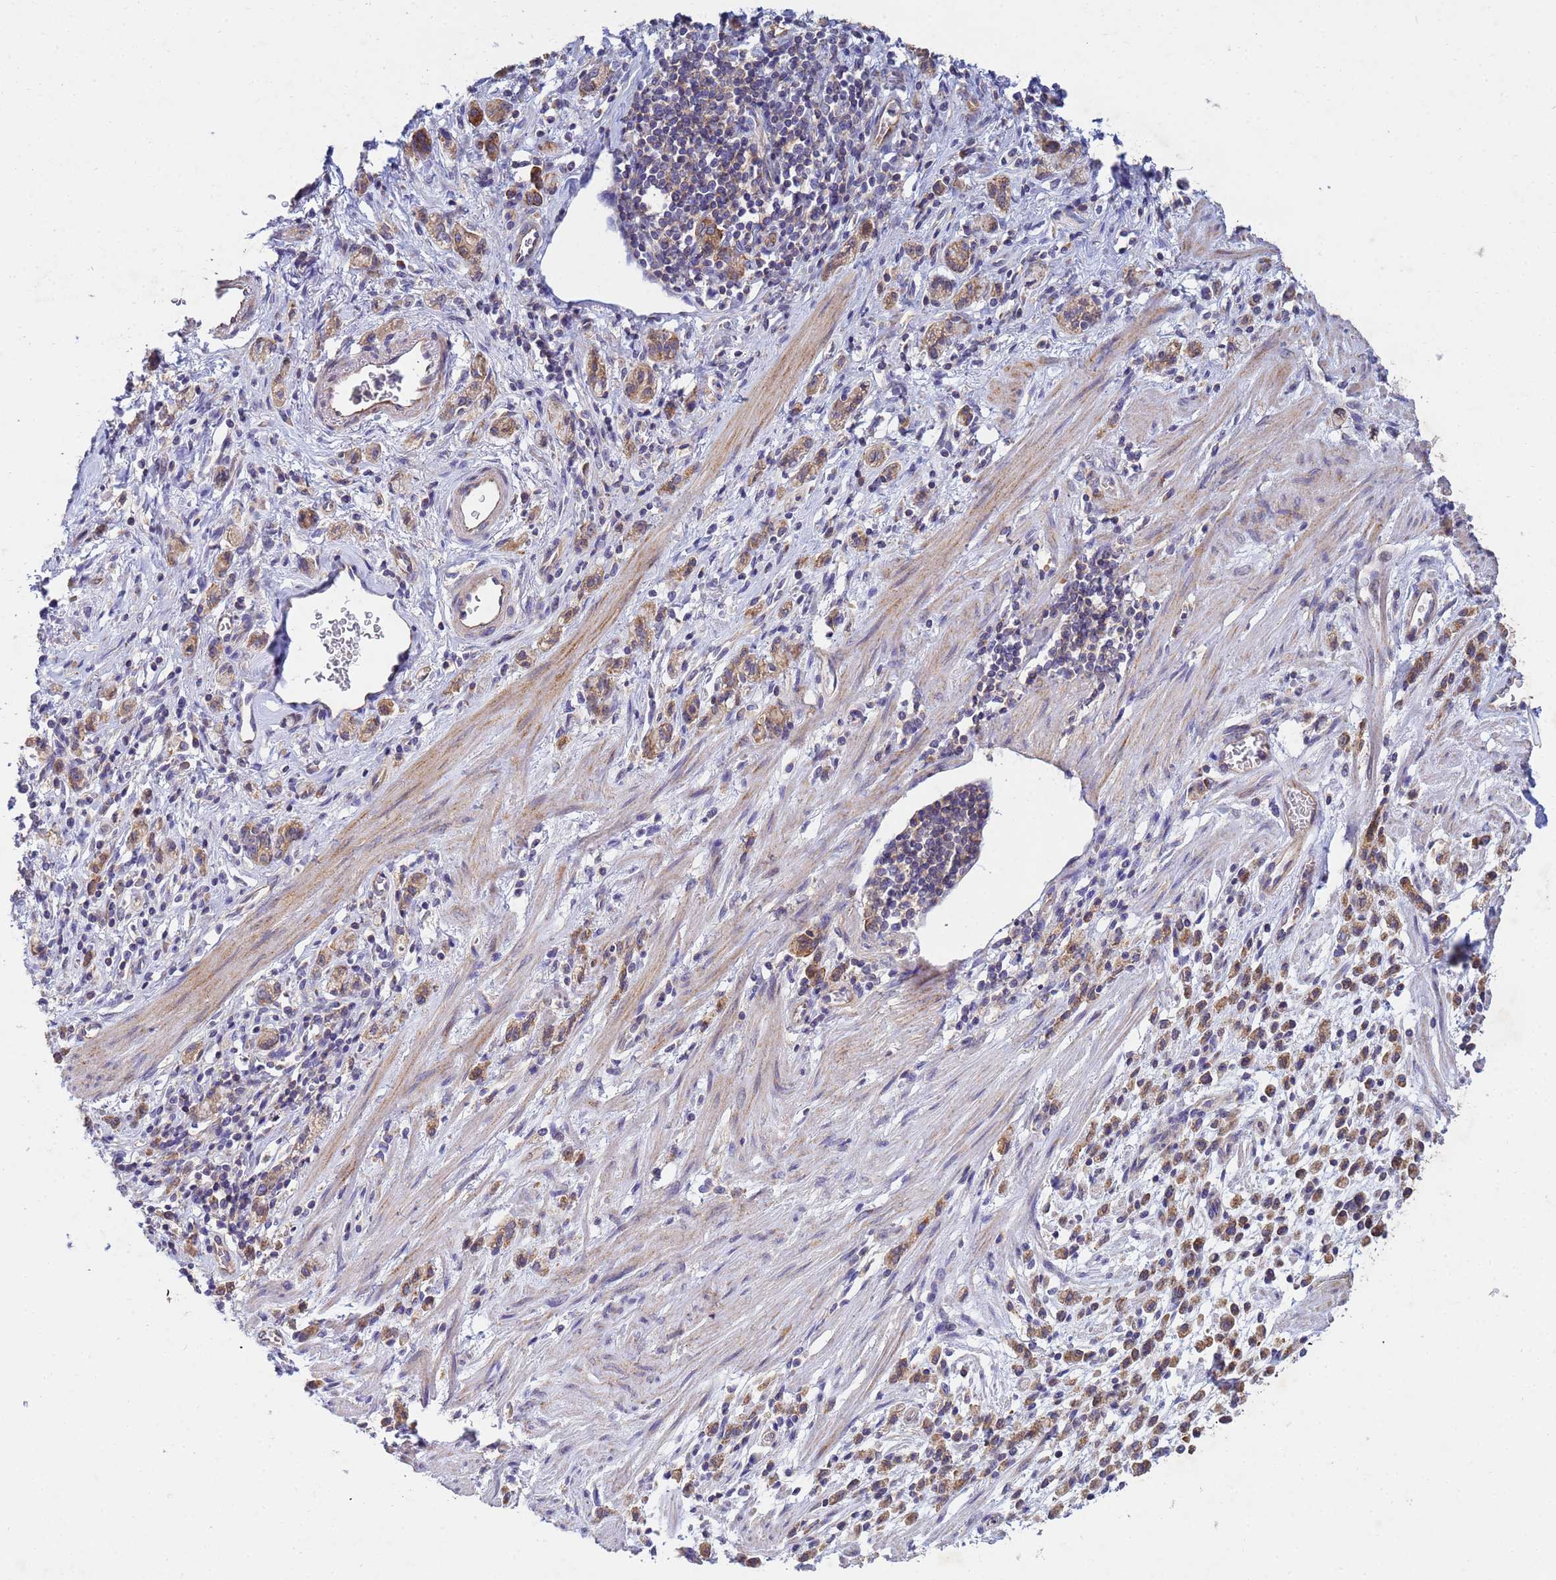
{"staining": {"intensity": "moderate", "quantity": ">75%", "location": "cytoplasmic/membranous"}, "tissue": "stomach cancer", "cell_type": "Tumor cells", "image_type": "cancer", "snomed": [{"axis": "morphology", "description": "Adenocarcinoma, NOS"}, {"axis": "topography", "description": "Stomach"}], "caption": "DAB immunohistochemical staining of stomach cancer (adenocarcinoma) displays moderate cytoplasmic/membranous protein staining in about >75% of tumor cells.", "gene": "CDC34", "patient": {"sex": "male", "age": 77}}